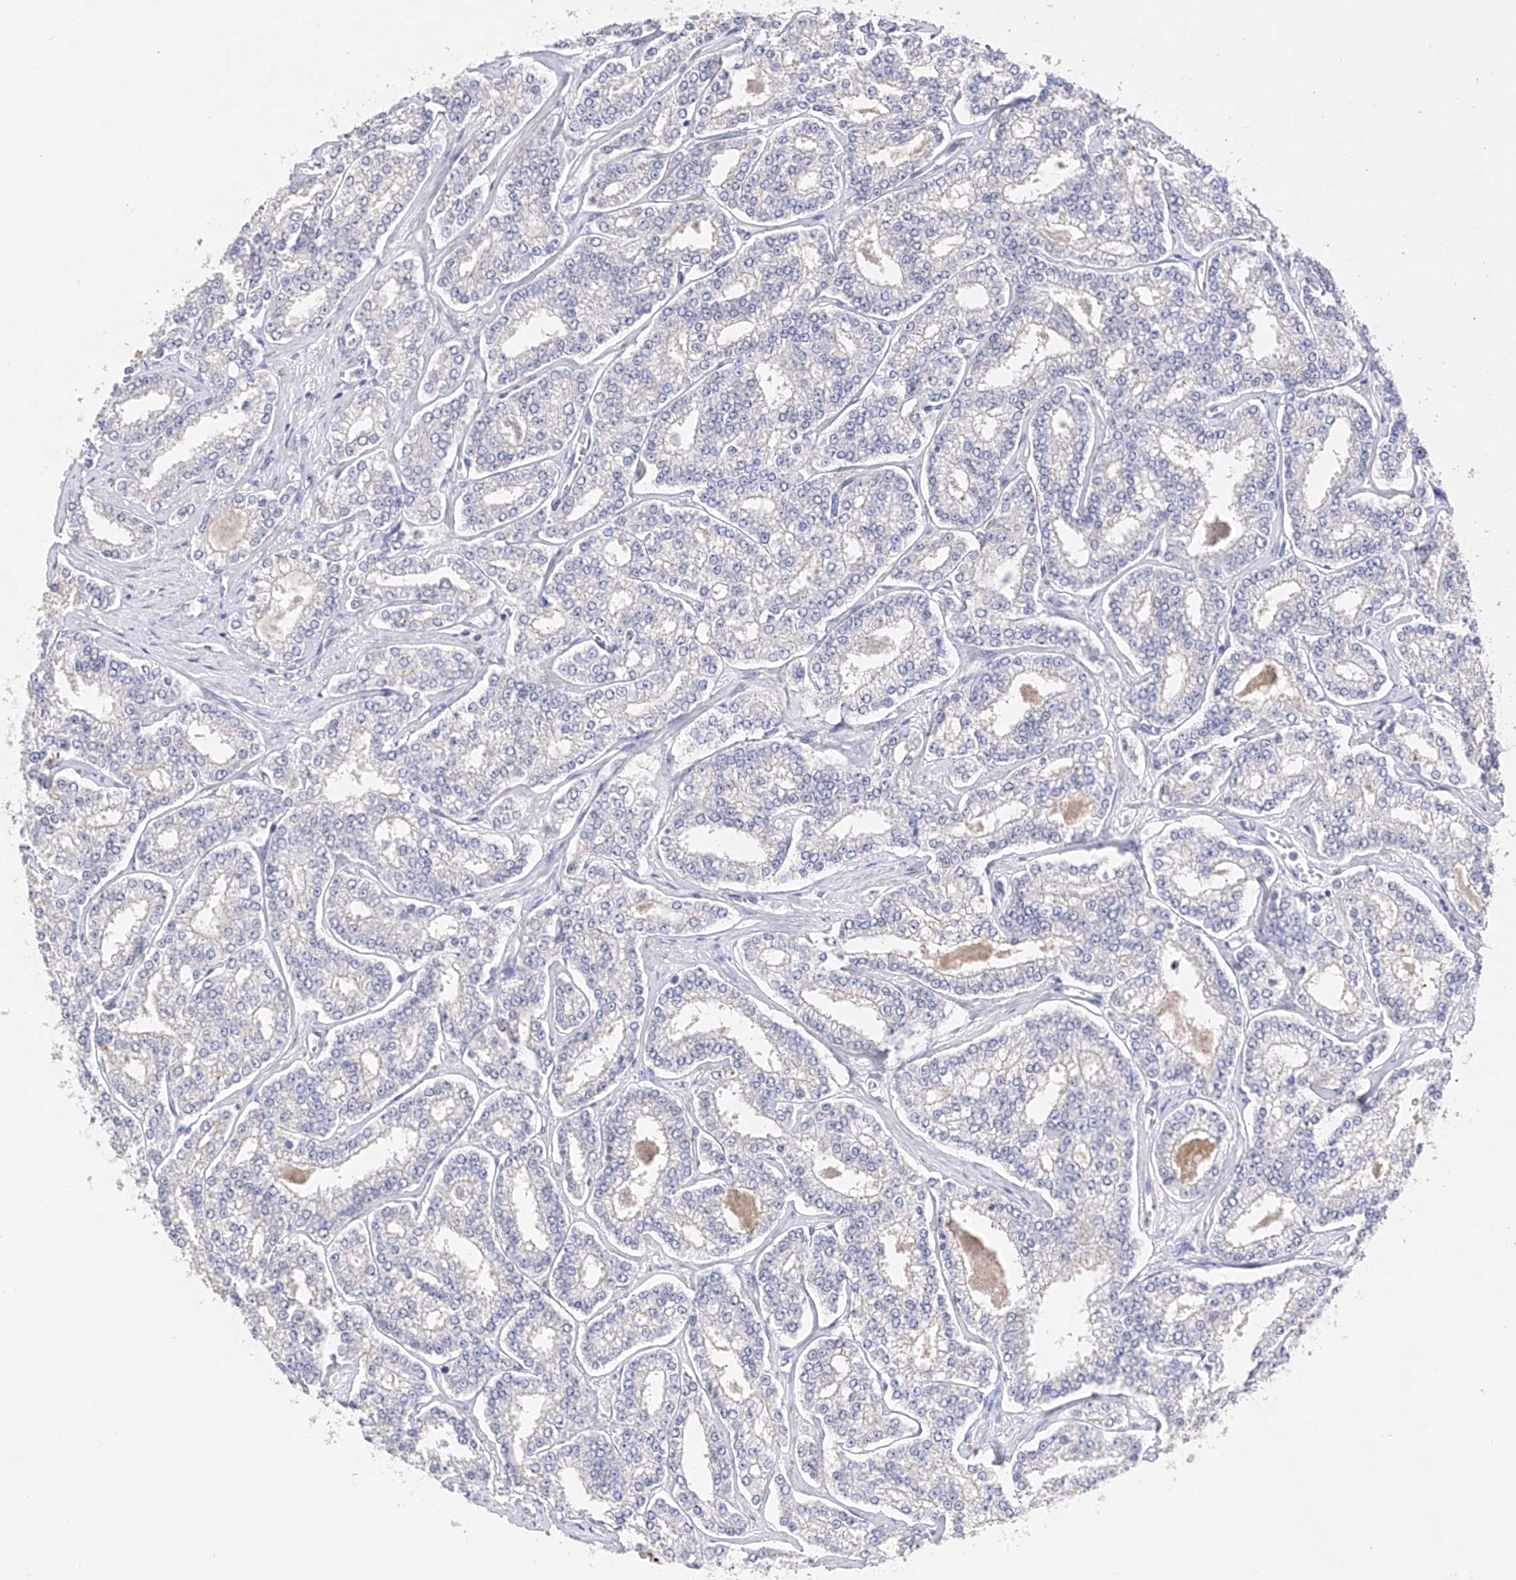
{"staining": {"intensity": "negative", "quantity": "none", "location": "none"}, "tissue": "prostate cancer", "cell_type": "Tumor cells", "image_type": "cancer", "snomed": [{"axis": "morphology", "description": "Normal tissue, NOS"}, {"axis": "morphology", "description": "Adenocarcinoma, High grade"}, {"axis": "topography", "description": "Prostate"}], "caption": "The image reveals no significant expression in tumor cells of prostate cancer. (DAB (3,3'-diaminobenzidine) immunohistochemistry with hematoxylin counter stain).", "gene": "TM7SF2", "patient": {"sex": "male", "age": 83}}